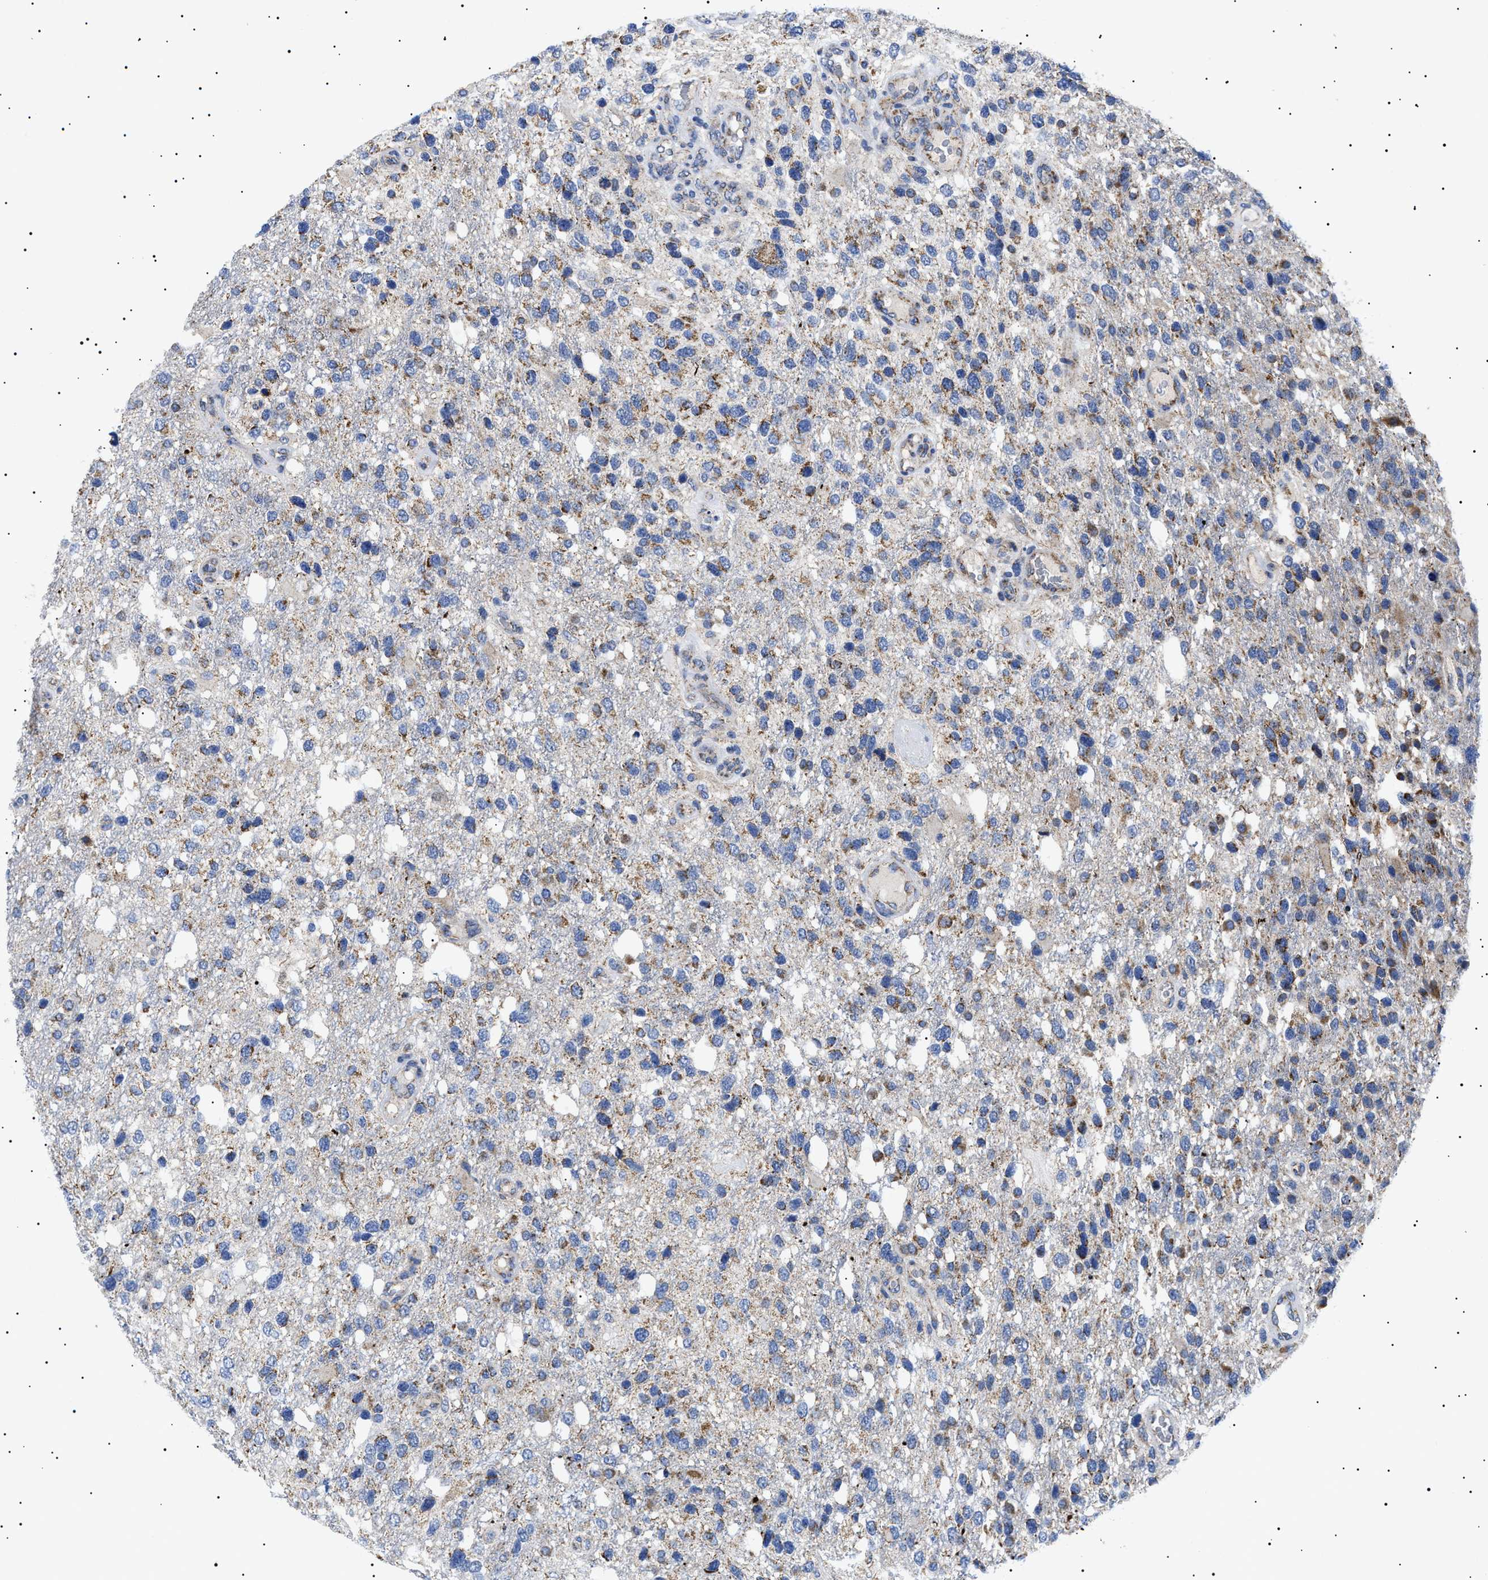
{"staining": {"intensity": "moderate", "quantity": "25%-75%", "location": "cytoplasmic/membranous"}, "tissue": "glioma", "cell_type": "Tumor cells", "image_type": "cancer", "snomed": [{"axis": "morphology", "description": "Glioma, malignant, High grade"}, {"axis": "topography", "description": "Brain"}], "caption": "This image demonstrates immunohistochemistry (IHC) staining of glioma, with medium moderate cytoplasmic/membranous staining in approximately 25%-75% of tumor cells.", "gene": "CHRDL2", "patient": {"sex": "female", "age": 58}}